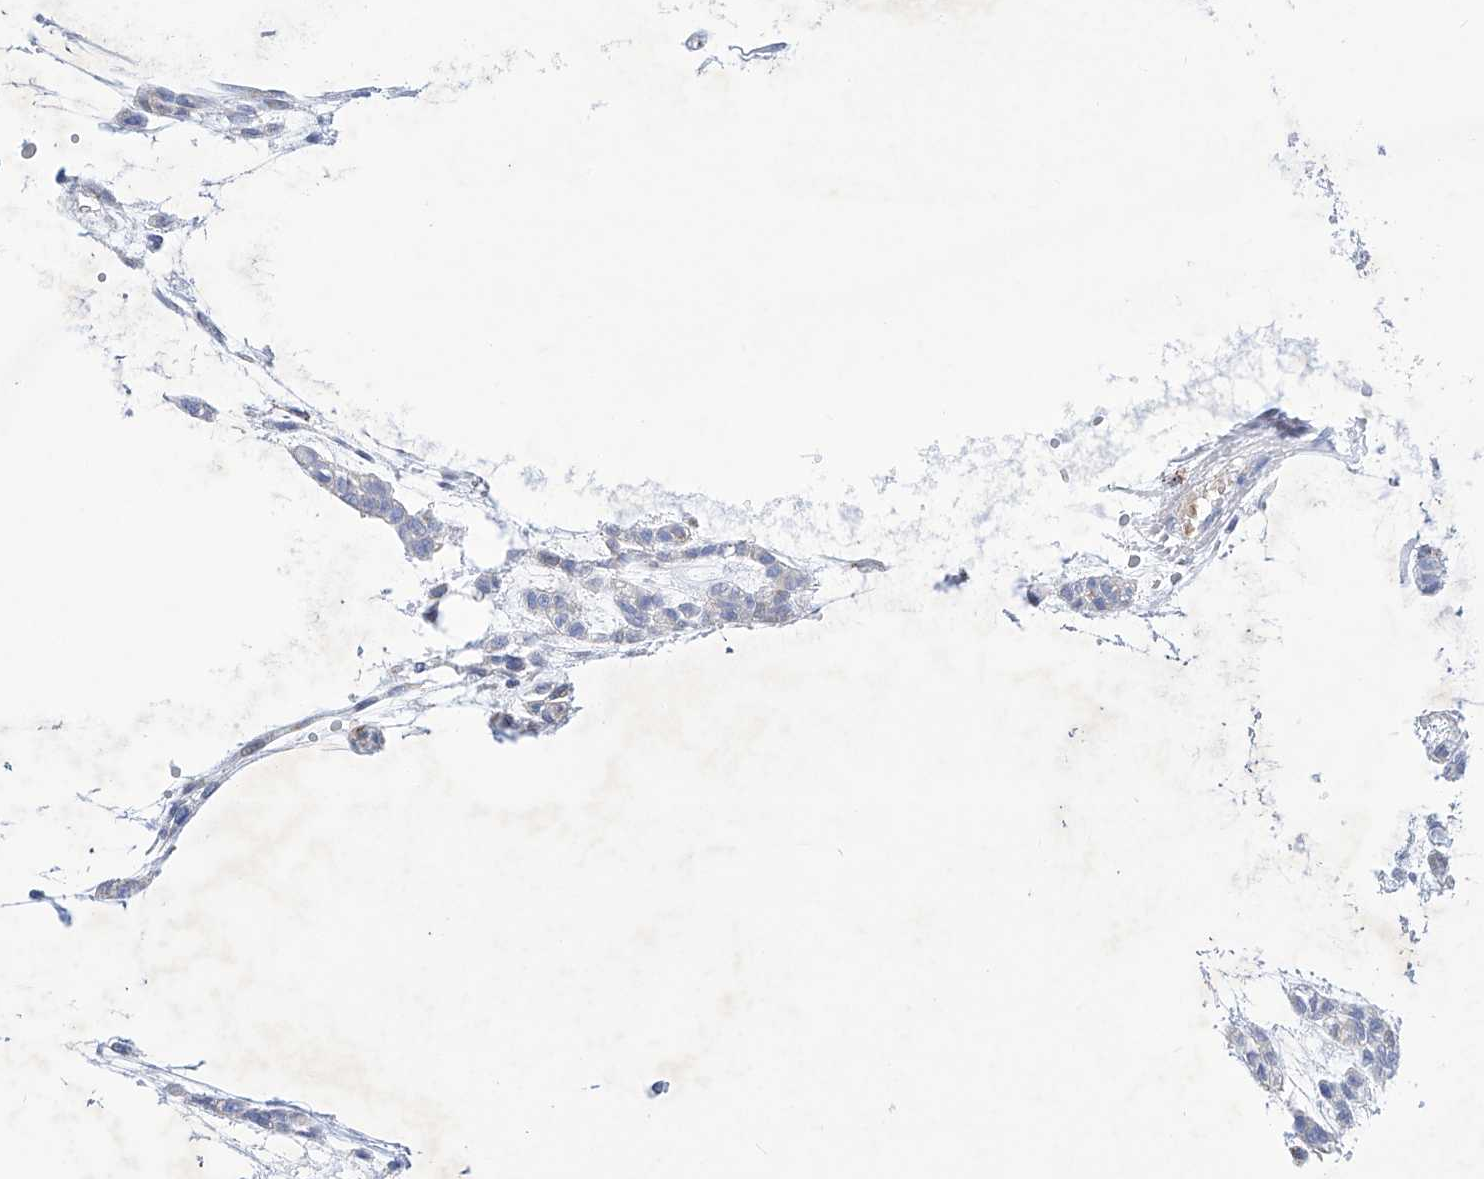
{"staining": {"intensity": "negative", "quantity": "none", "location": "none"}, "tissue": "head and neck cancer", "cell_type": "Tumor cells", "image_type": "cancer", "snomed": [{"axis": "morphology", "description": "Adenocarcinoma, NOS"}, {"axis": "morphology", "description": "Adenoma, NOS"}, {"axis": "topography", "description": "Head-Neck"}], "caption": "Adenocarcinoma (head and neck) was stained to show a protein in brown. There is no significant expression in tumor cells. (IHC, brightfield microscopy, high magnification).", "gene": "C1orf87", "patient": {"sex": "female", "age": 55}}